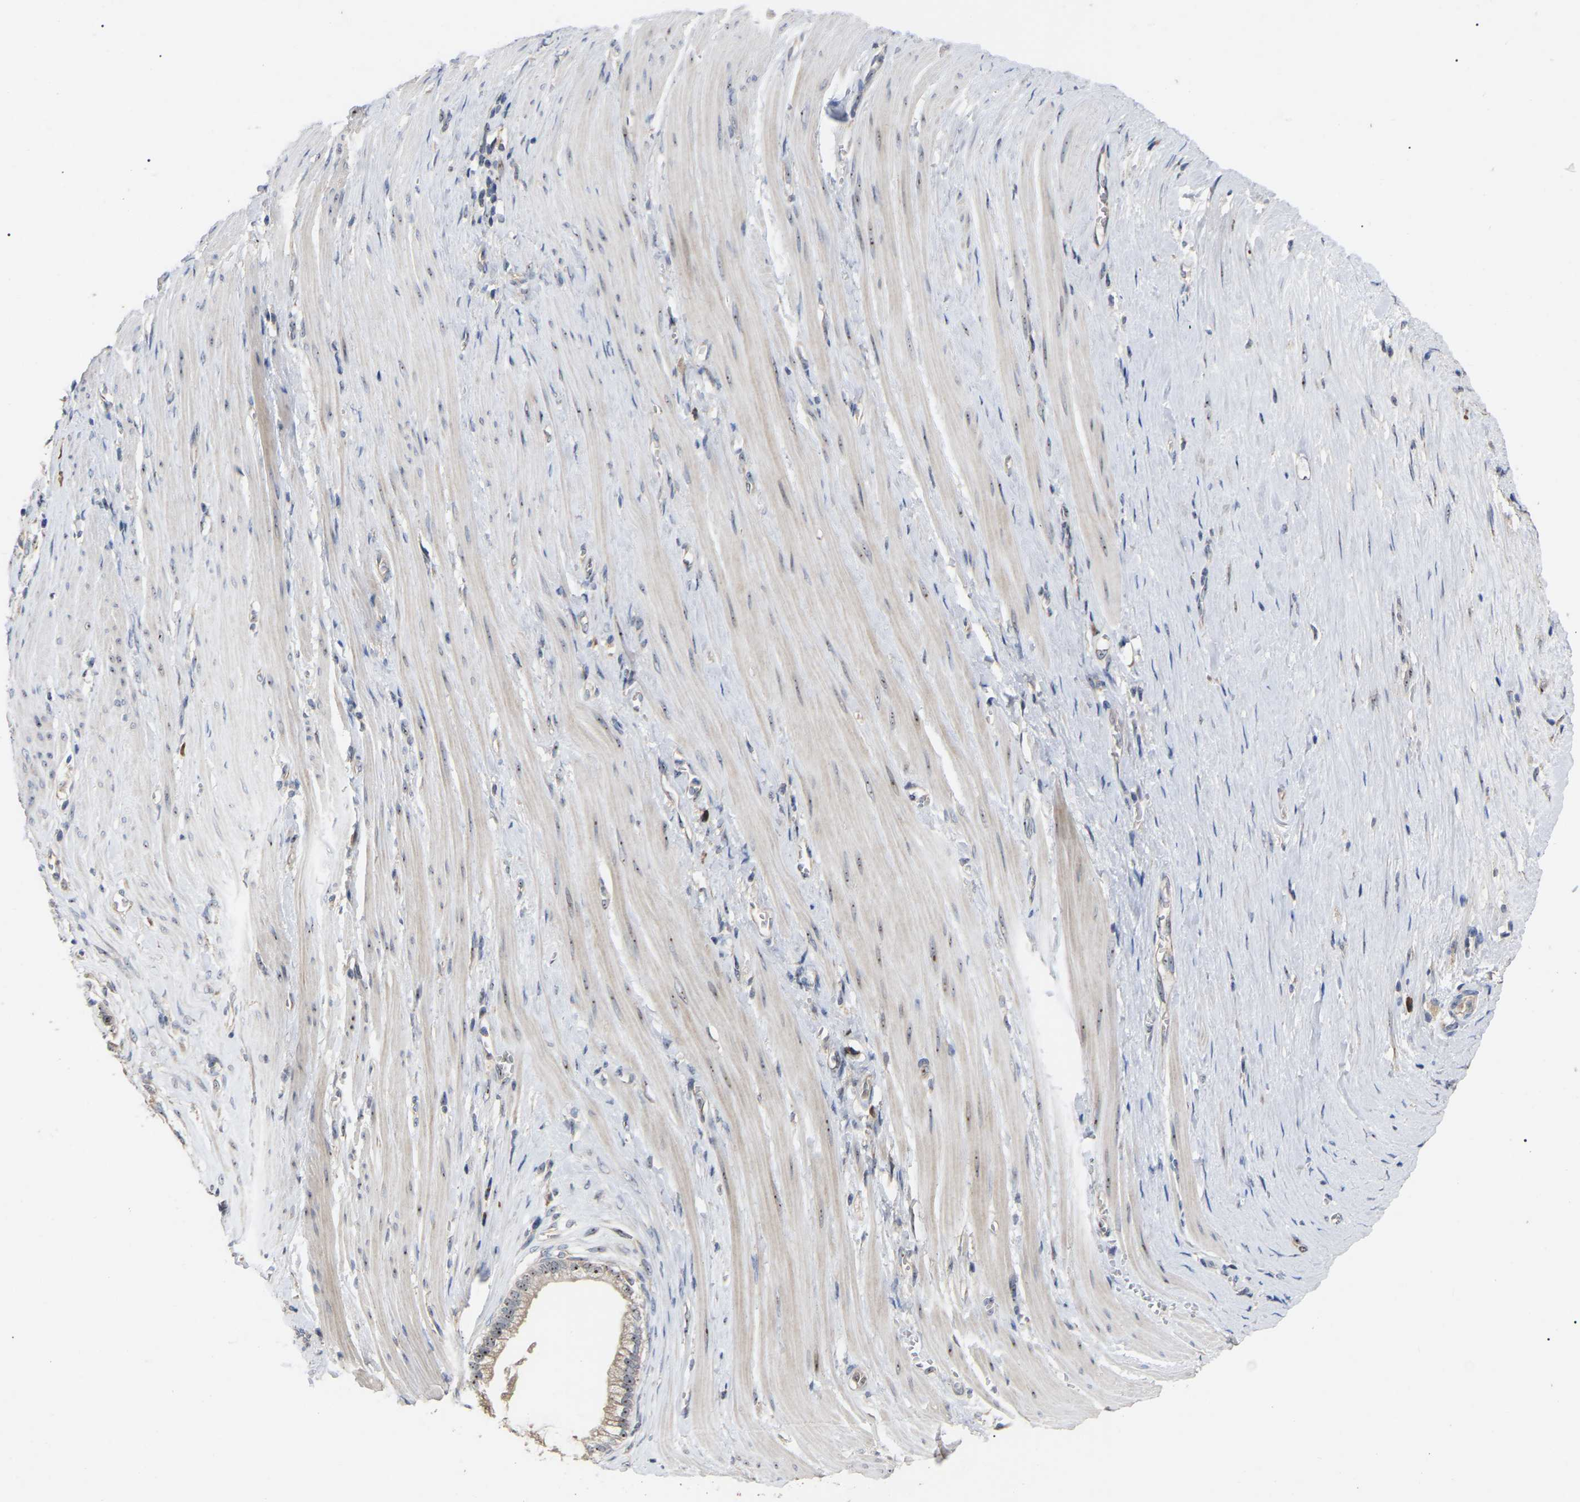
{"staining": {"intensity": "moderate", "quantity": ">75%", "location": "cytoplasmic/membranous,nuclear"}, "tissue": "pancreatic cancer", "cell_type": "Tumor cells", "image_type": "cancer", "snomed": [{"axis": "morphology", "description": "Adenocarcinoma, NOS"}, {"axis": "topography", "description": "Pancreas"}], "caption": "A photomicrograph showing moderate cytoplasmic/membranous and nuclear staining in approximately >75% of tumor cells in adenocarcinoma (pancreatic), as visualized by brown immunohistochemical staining.", "gene": "NOP53", "patient": {"sex": "male", "age": 69}}